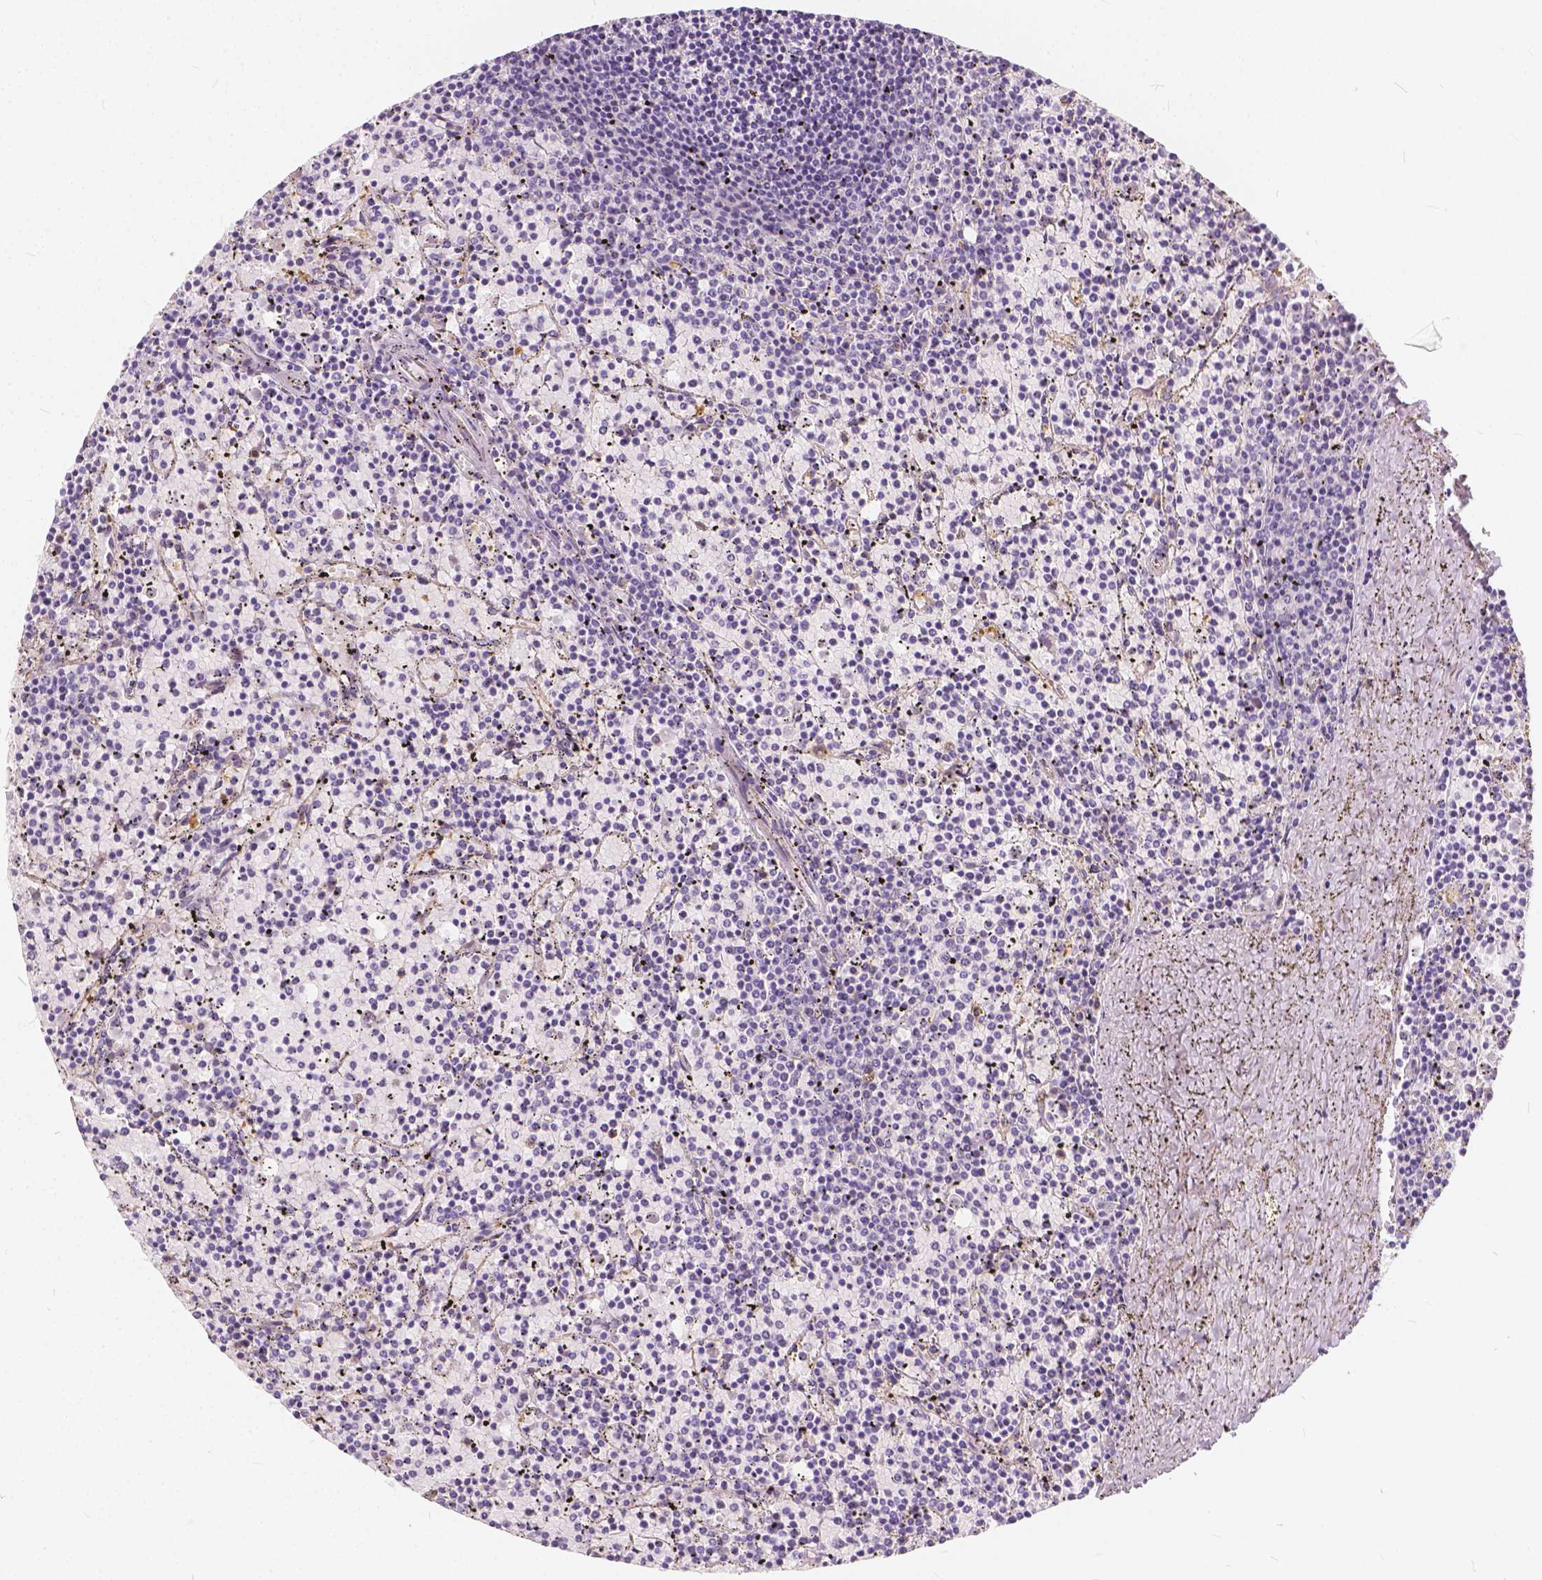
{"staining": {"intensity": "negative", "quantity": "none", "location": "none"}, "tissue": "lymphoma", "cell_type": "Tumor cells", "image_type": "cancer", "snomed": [{"axis": "morphology", "description": "Malignant lymphoma, non-Hodgkin's type, Low grade"}, {"axis": "topography", "description": "Spleen"}], "caption": "An image of lymphoma stained for a protein shows no brown staining in tumor cells.", "gene": "KIAA0513", "patient": {"sex": "female", "age": 77}}